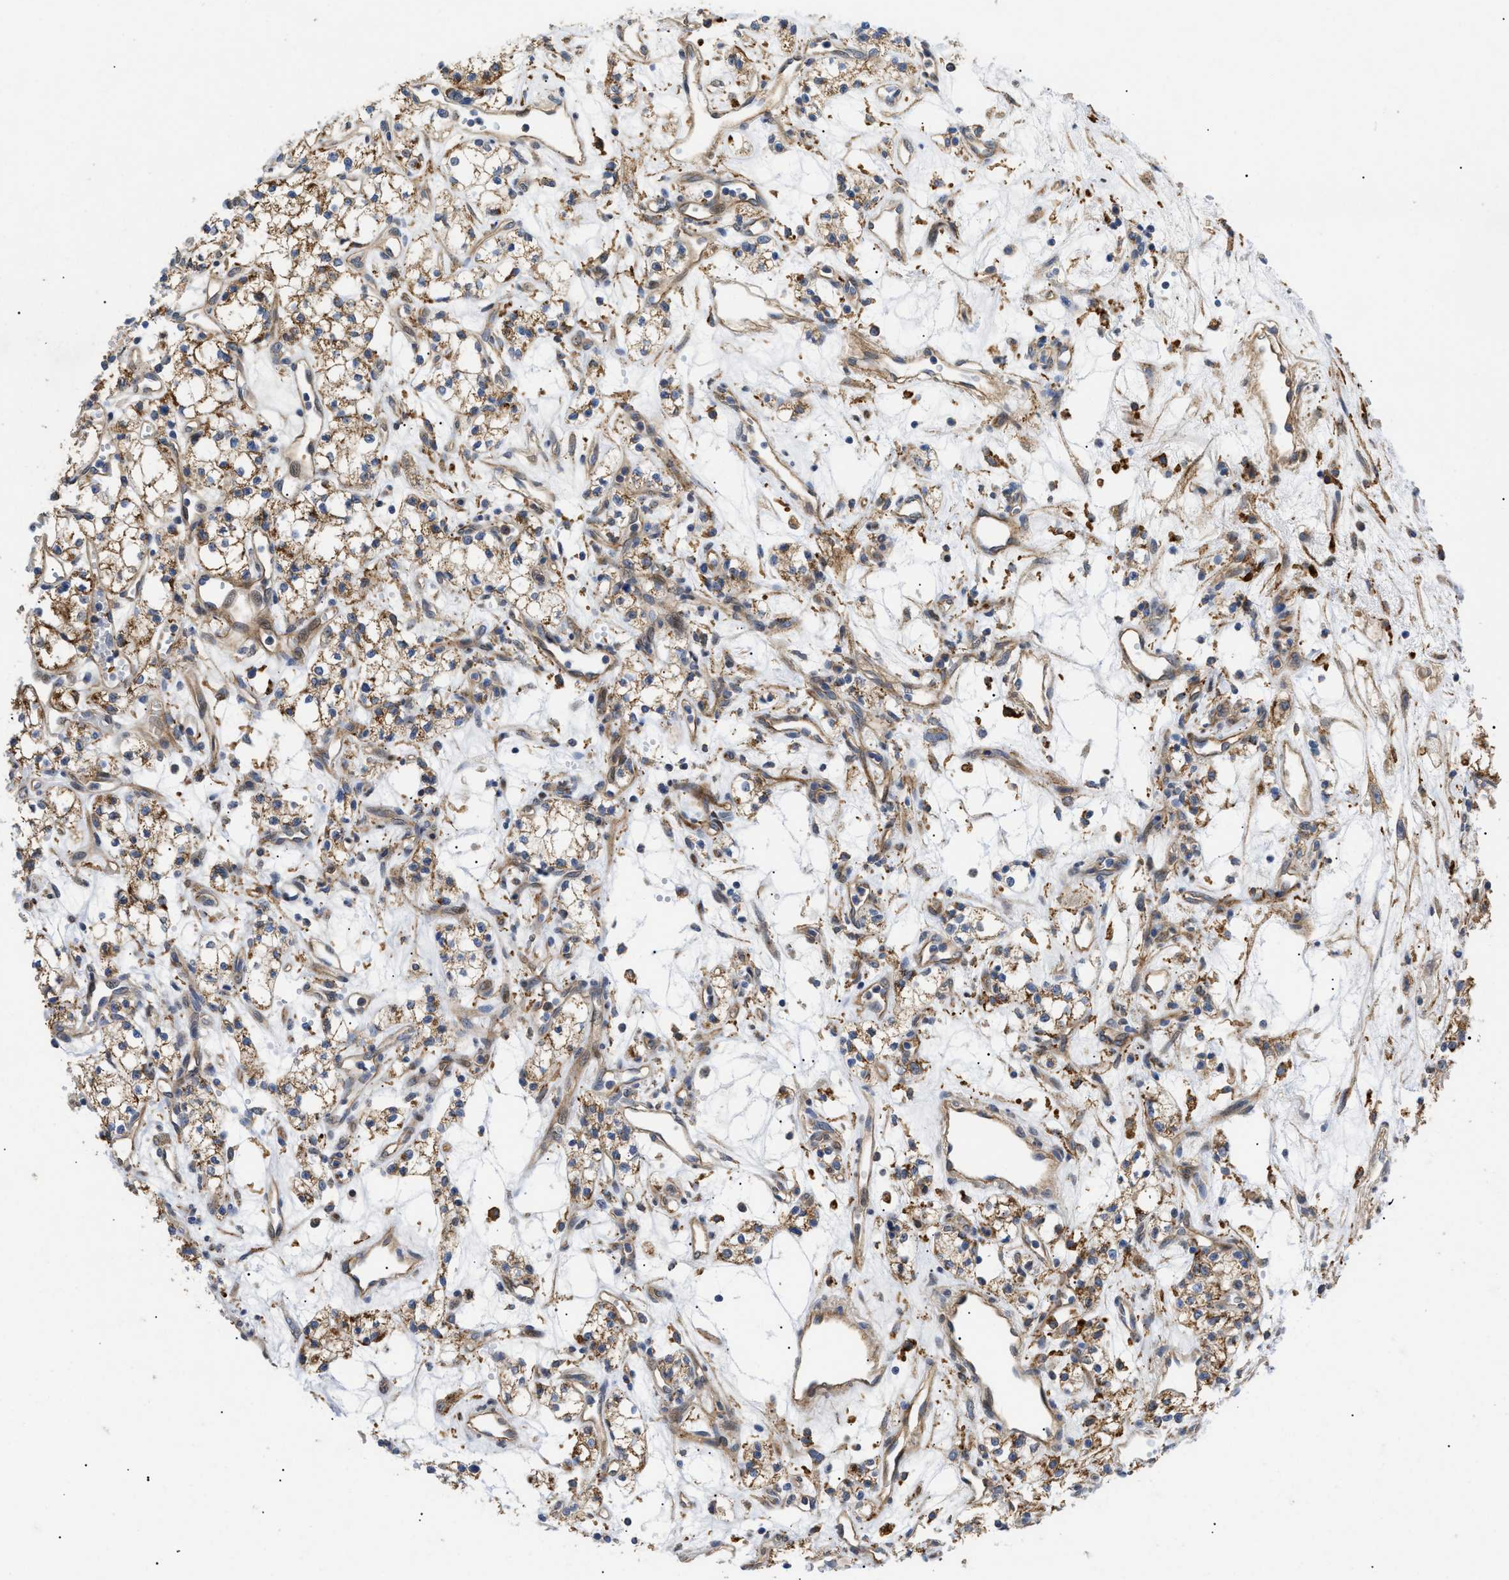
{"staining": {"intensity": "moderate", "quantity": ">75%", "location": "cytoplasmic/membranous"}, "tissue": "renal cancer", "cell_type": "Tumor cells", "image_type": "cancer", "snomed": [{"axis": "morphology", "description": "Adenocarcinoma, NOS"}, {"axis": "topography", "description": "Kidney"}], "caption": "Tumor cells display medium levels of moderate cytoplasmic/membranous positivity in about >75% of cells in adenocarcinoma (renal).", "gene": "SFXN5", "patient": {"sex": "male", "age": 59}}